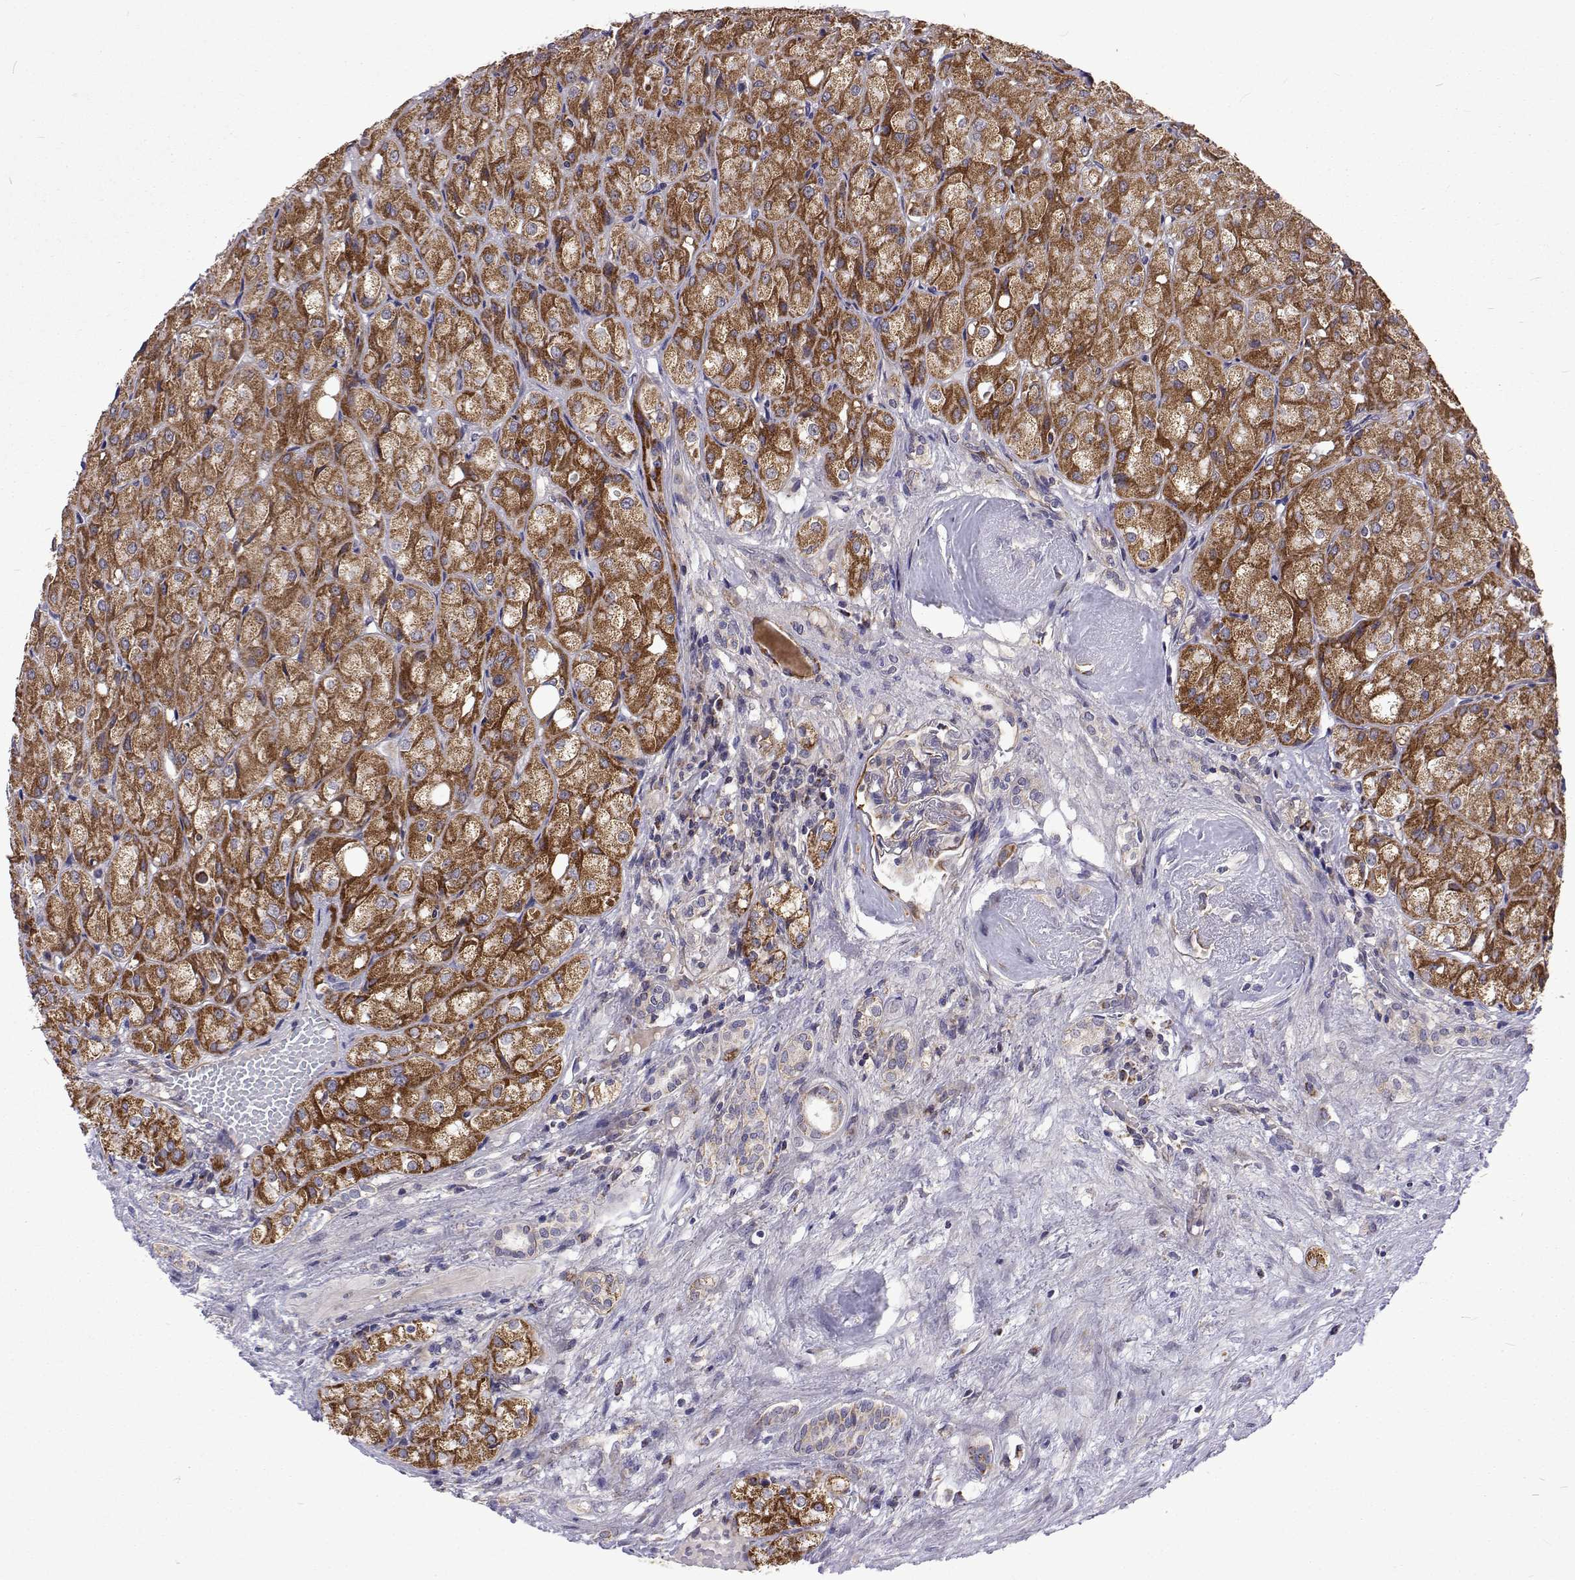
{"staining": {"intensity": "moderate", "quantity": ">75%", "location": "cytoplasmic/membranous"}, "tissue": "renal cancer", "cell_type": "Tumor cells", "image_type": "cancer", "snomed": [{"axis": "morphology", "description": "Adenocarcinoma, NOS"}, {"axis": "topography", "description": "Kidney"}], "caption": "This image exhibits adenocarcinoma (renal) stained with immunohistochemistry to label a protein in brown. The cytoplasmic/membranous of tumor cells show moderate positivity for the protein. Nuclei are counter-stained blue.", "gene": "DHTKD1", "patient": {"sex": "male", "age": 72}}